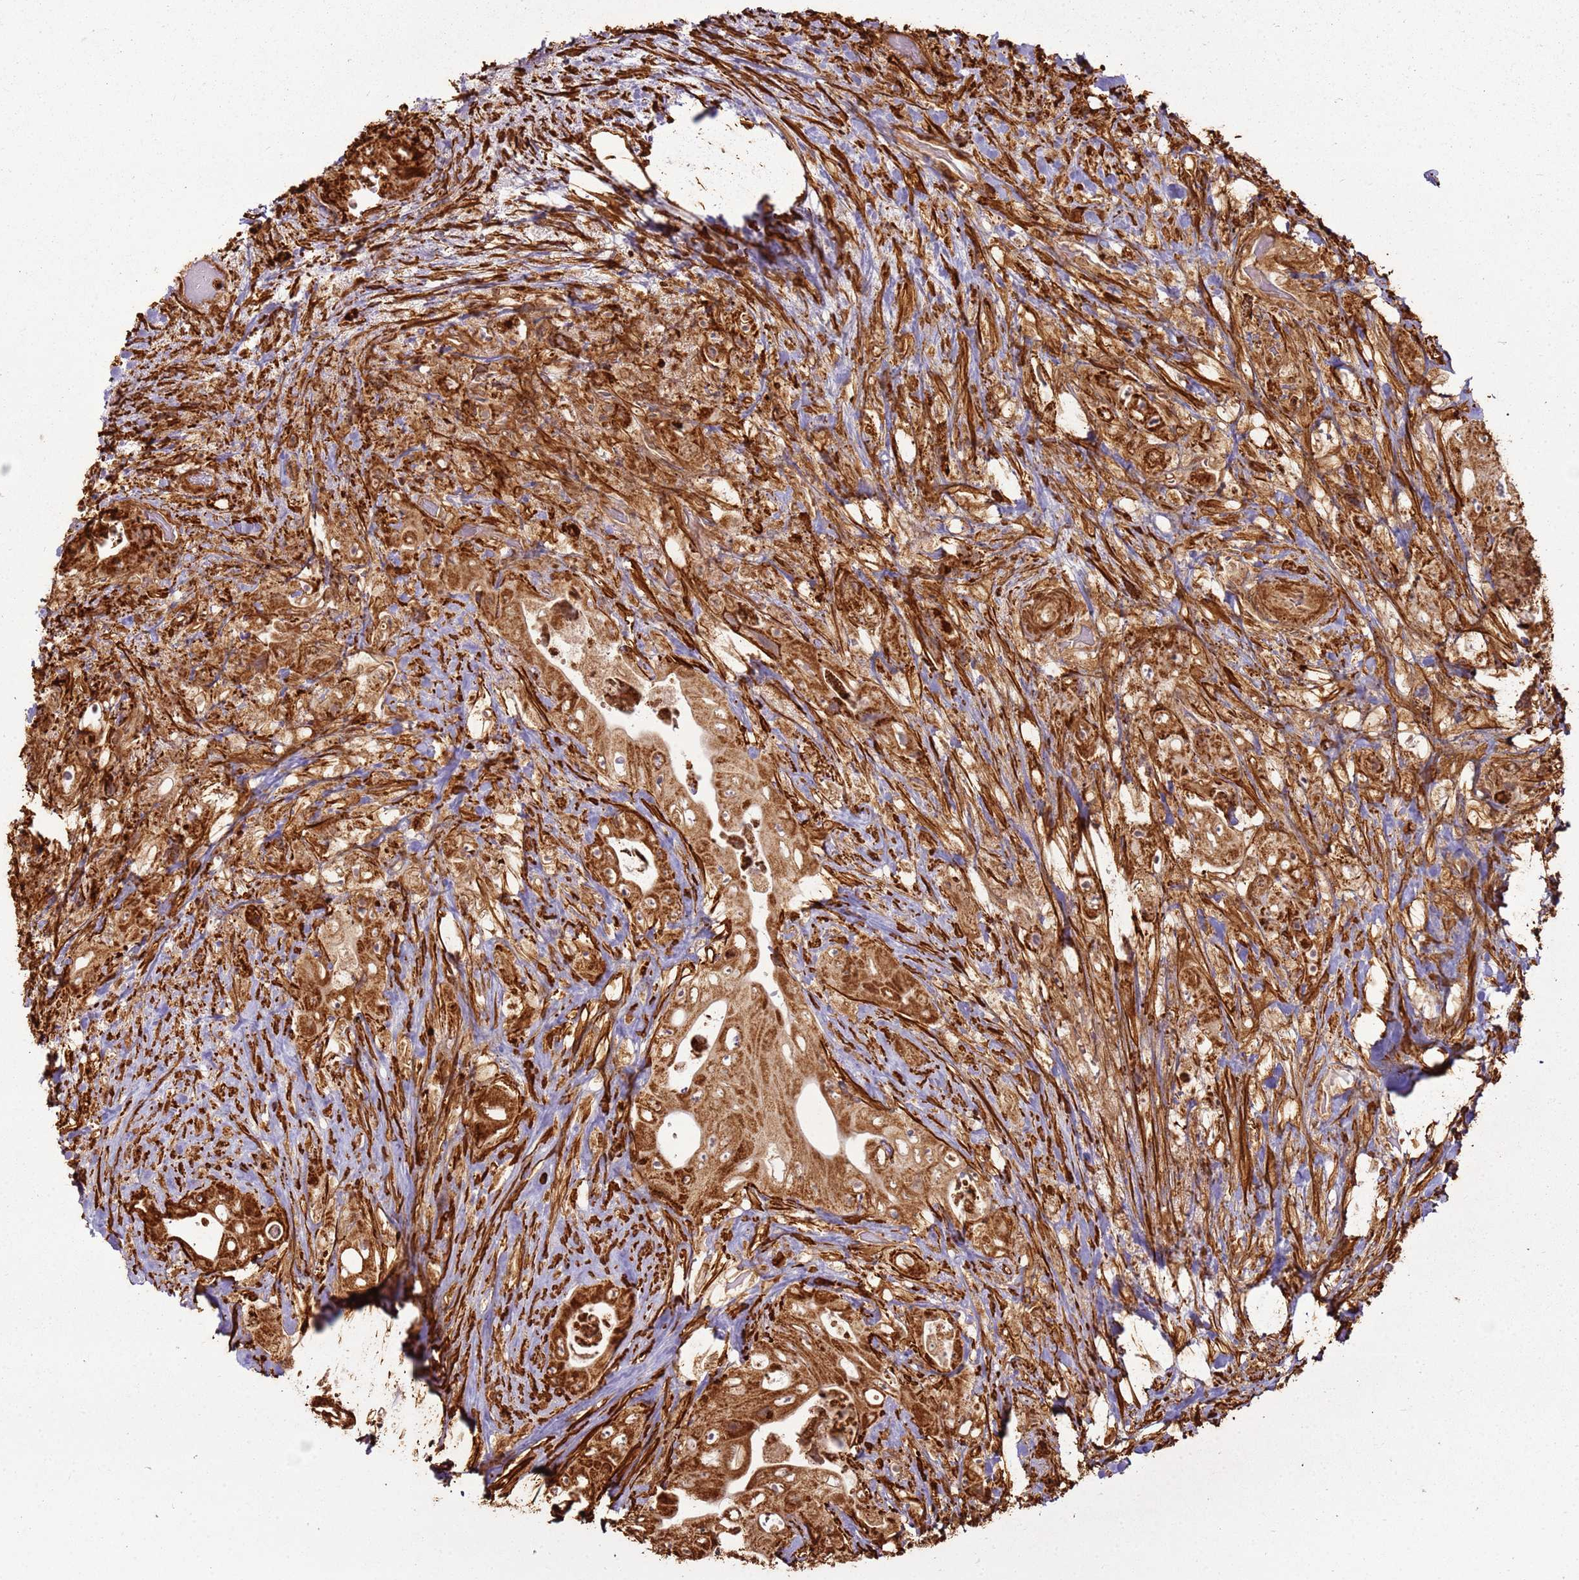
{"staining": {"intensity": "strong", "quantity": ">75%", "location": "cytoplasmic/membranous"}, "tissue": "colorectal cancer", "cell_type": "Tumor cells", "image_type": "cancer", "snomed": [{"axis": "morphology", "description": "Adenocarcinoma, NOS"}, {"axis": "topography", "description": "Colon"}], "caption": "High-power microscopy captured an immunohistochemistry (IHC) photomicrograph of colorectal cancer, revealing strong cytoplasmic/membranous expression in approximately >75% of tumor cells. (Brightfield microscopy of DAB IHC at high magnification).", "gene": "DDX59", "patient": {"sex": "female", "age": 46}}